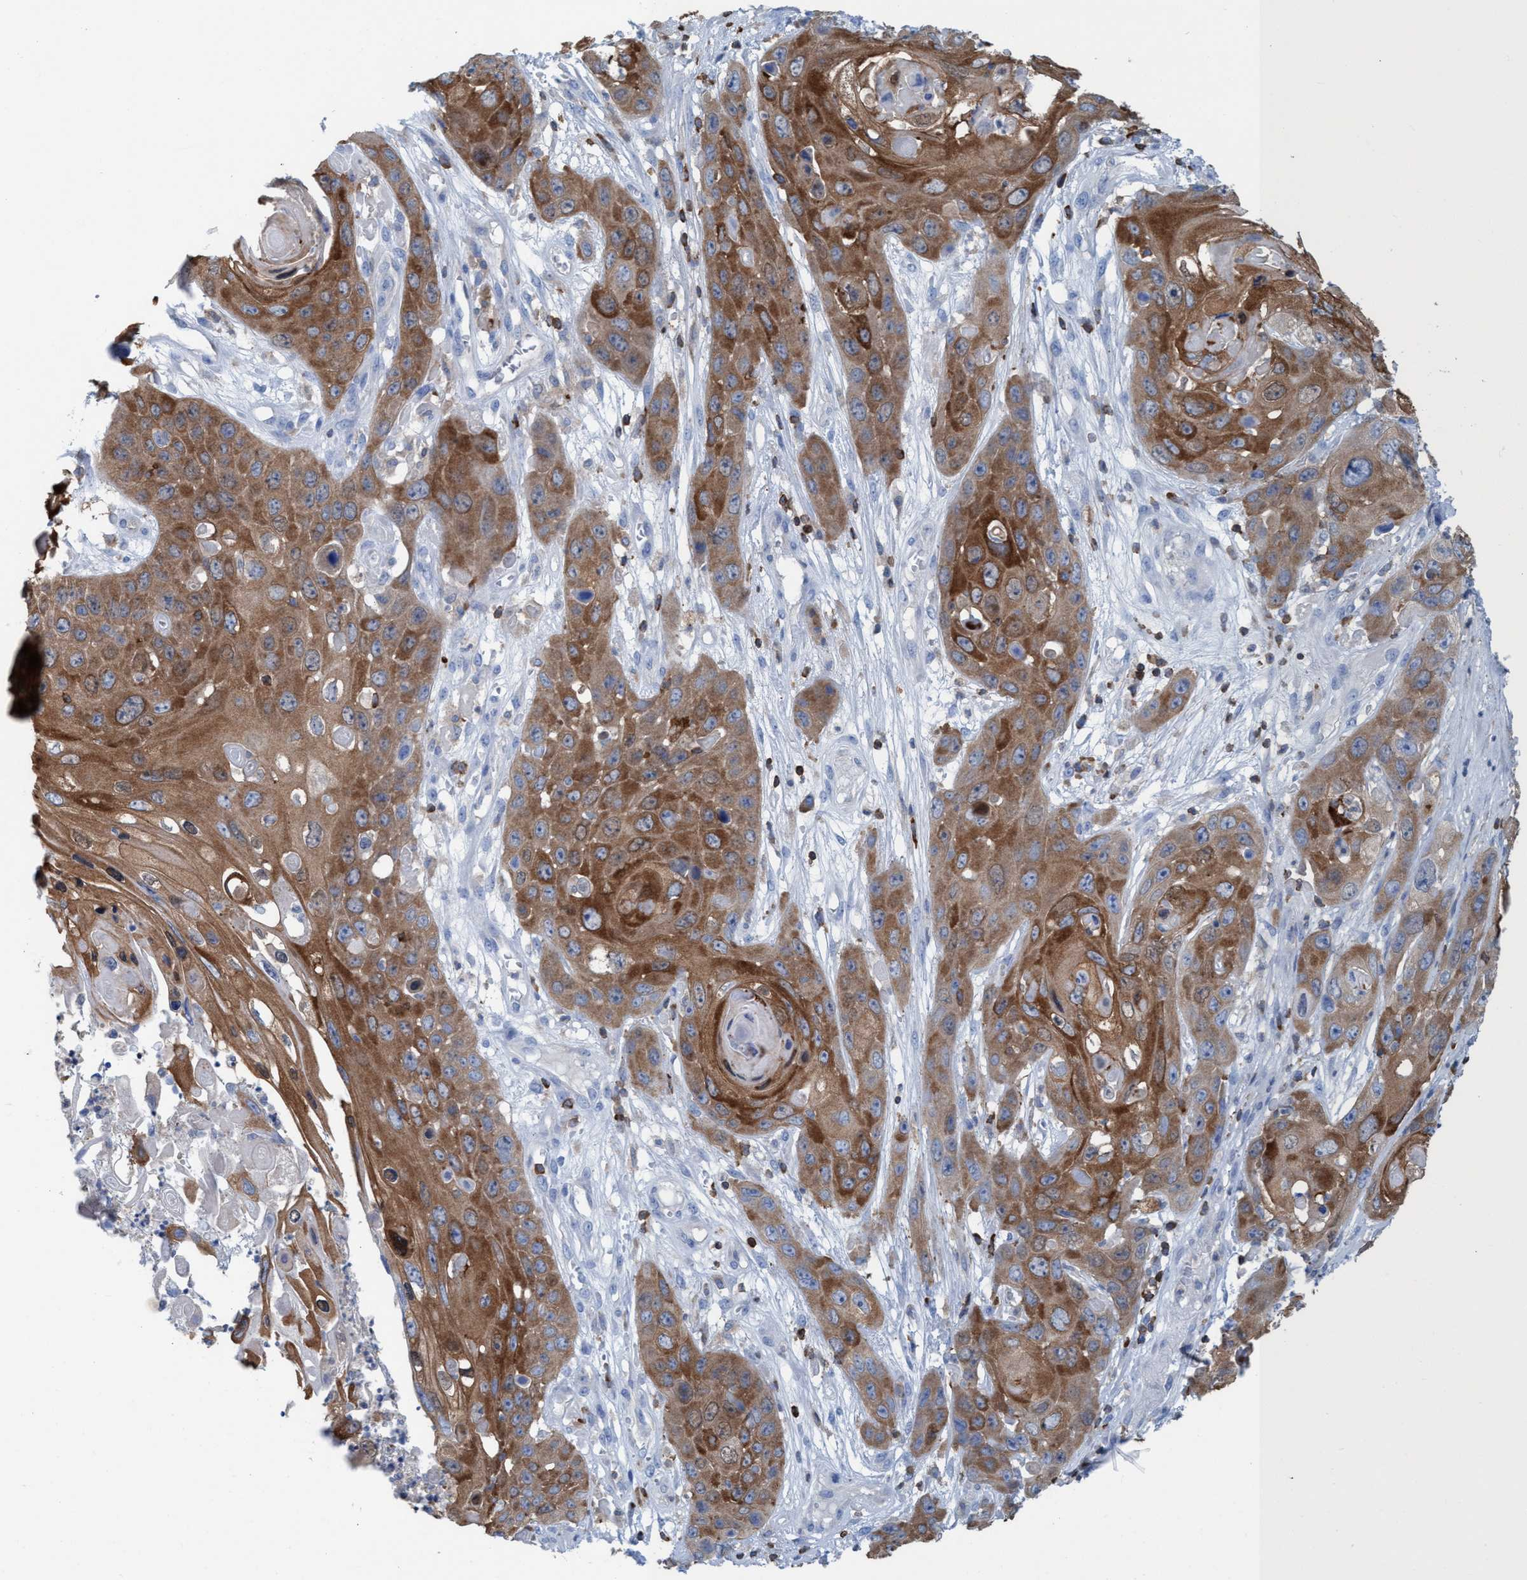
{"staining": {"intensity": "moderate", "quantity": ">75%", "location": "cytoplasmic/membranous"}, "tissue": "skin cancer", "cell_type": "Tumor cells", "image_type": "cancer", "snomed": [{"axis": "morphology", "description": "Squamous cell carcinoma, NOS"}, {"axis": "topography", "description": "Skin"}], "caption": "Tumor cells demonstrate medium levels of moderate cytoplasmic/membranous expression in approximately >75% of cells in skin cancer (squamous cell carcinoma).", "gene": "EZR", "patient": {"sex": "male", "age": 55}}